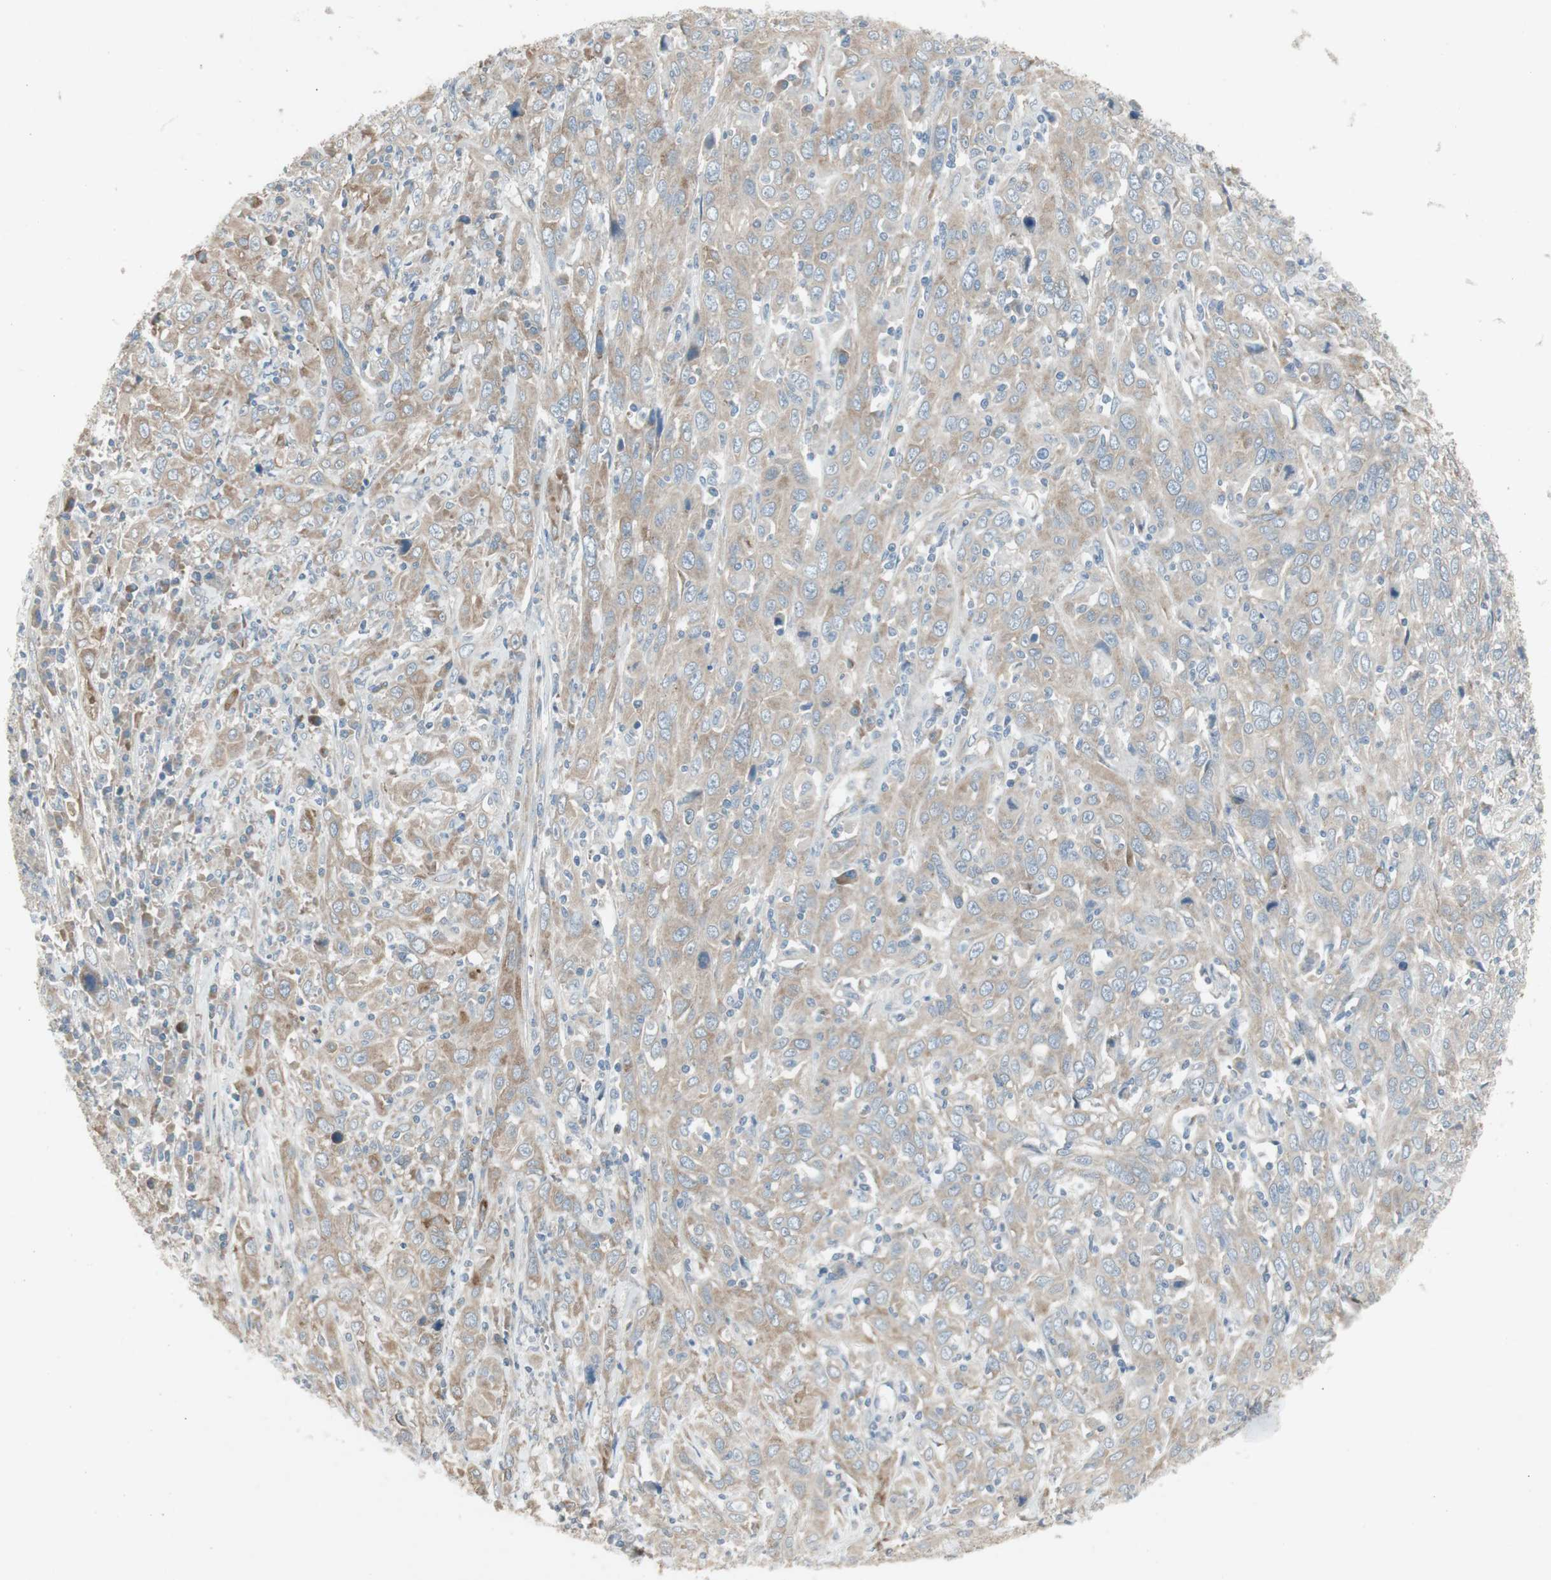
{"staining": {"intensity": "weak", "quantity": ">75%", "location": "cytoplasmic/membranous"}, "tissue": "cervical cancer", "cell_type": "Tumor cells", "image_type": "cancer", "snomed": [{"axis": "morphology", "description": "Squamous cell carcinoma, NOS"}, {"axis": "topography", "description": "Cervix"}], "caption": "Cervical cancer stained with a brown dye exhibits weak cytoplasmic/membranous positive positivity in approximately >75% of tumor cells.", "gene": "PANK2", "patient": {"sex": "female", "age": 46}}